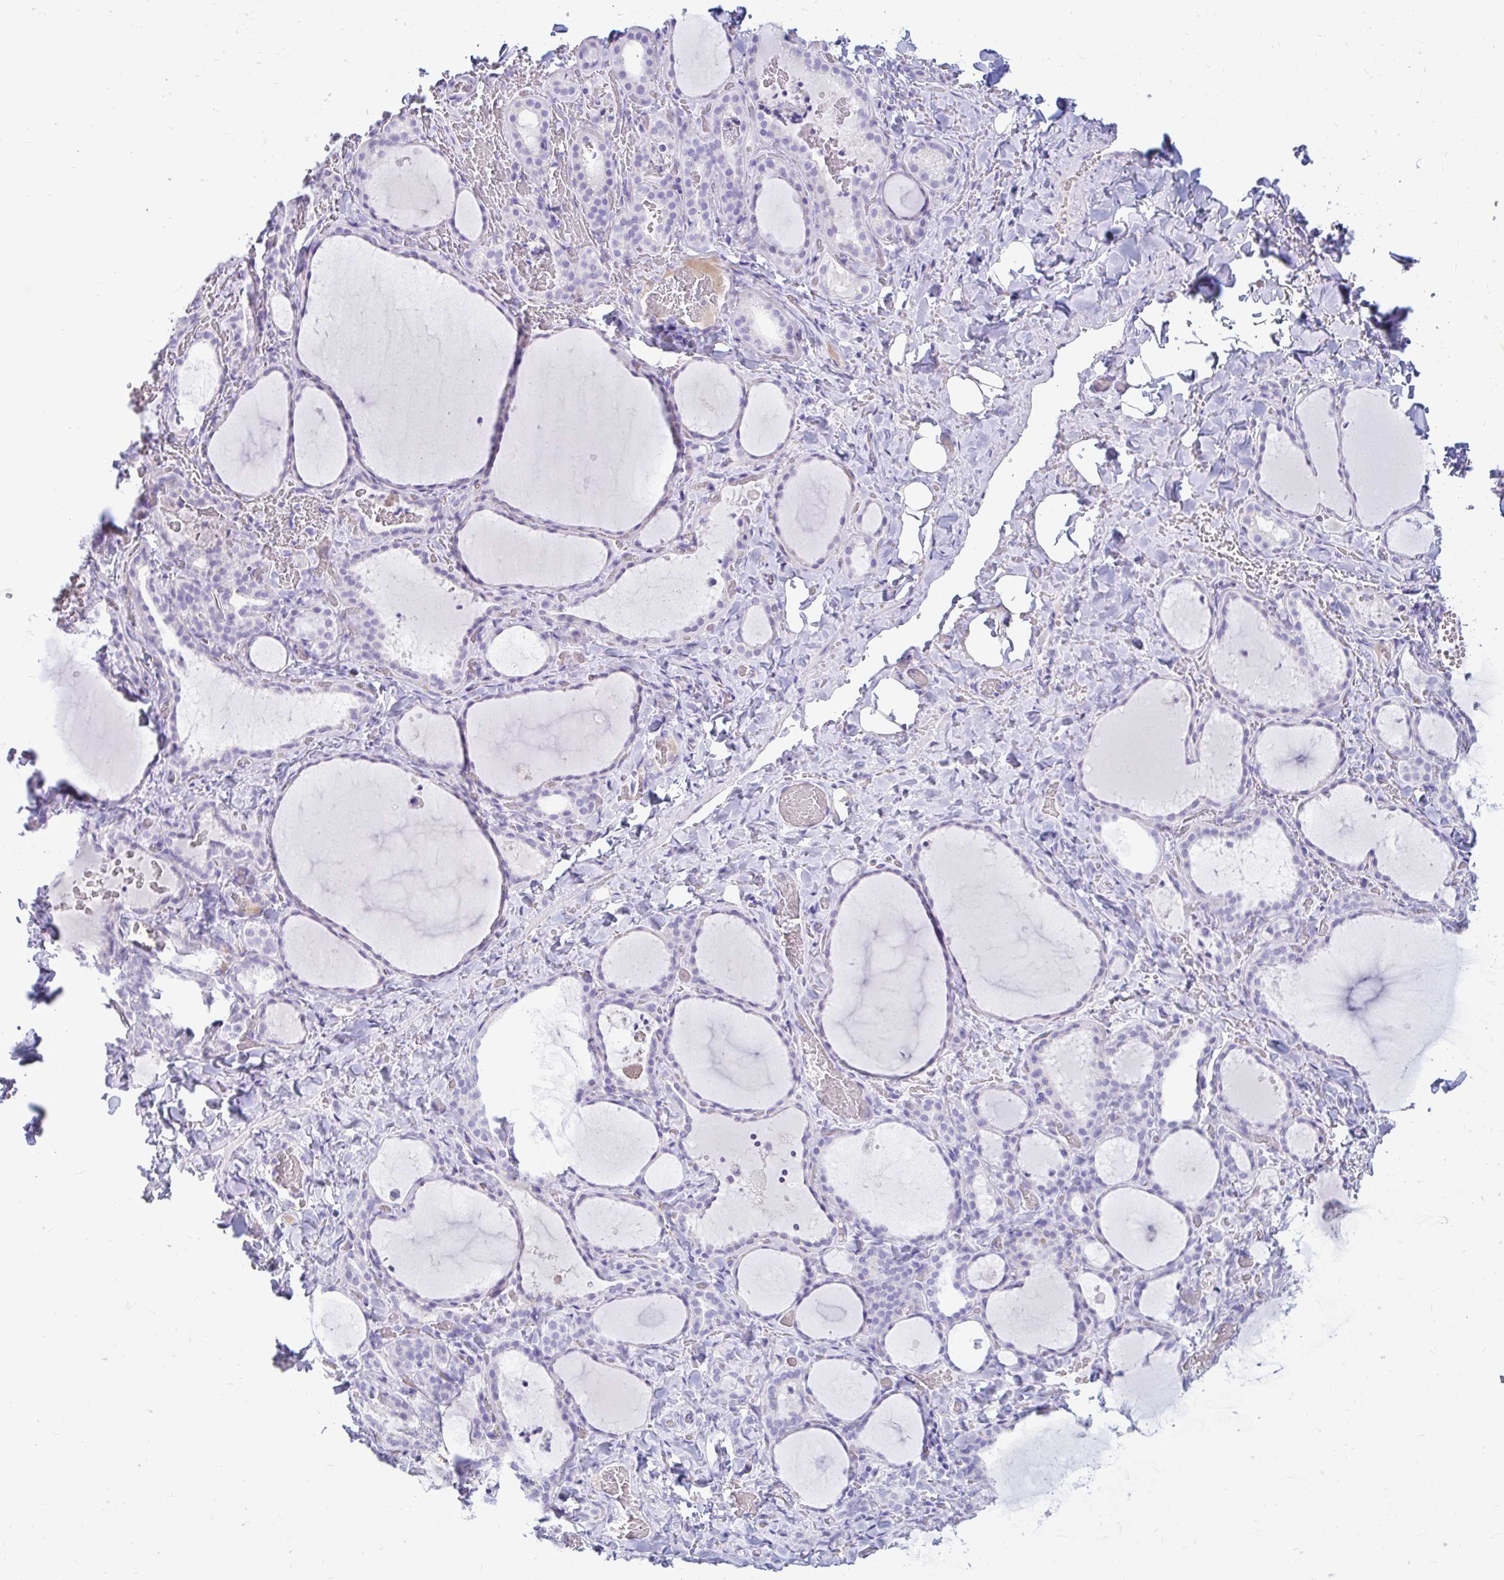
{"staining": {"intensity": "negative", "quantity": "none", "location": "none"}, "tissue": "thyroid gland", "cell_type": "Glandular cells", "image_type": "normal", "snomed": [{"axis": "morphology", "description": "Normal tissue, NOS"}, {"axis": "topography", "description": "Thyroid gland"}], "caption": "Protein analysis of unremarkable thyroid gland exhibits no significant staining in glandular cells. Nuclei are stained in blue.", "gene": "NANOGNB", "patient": {"sex": "female", "age": 22}}